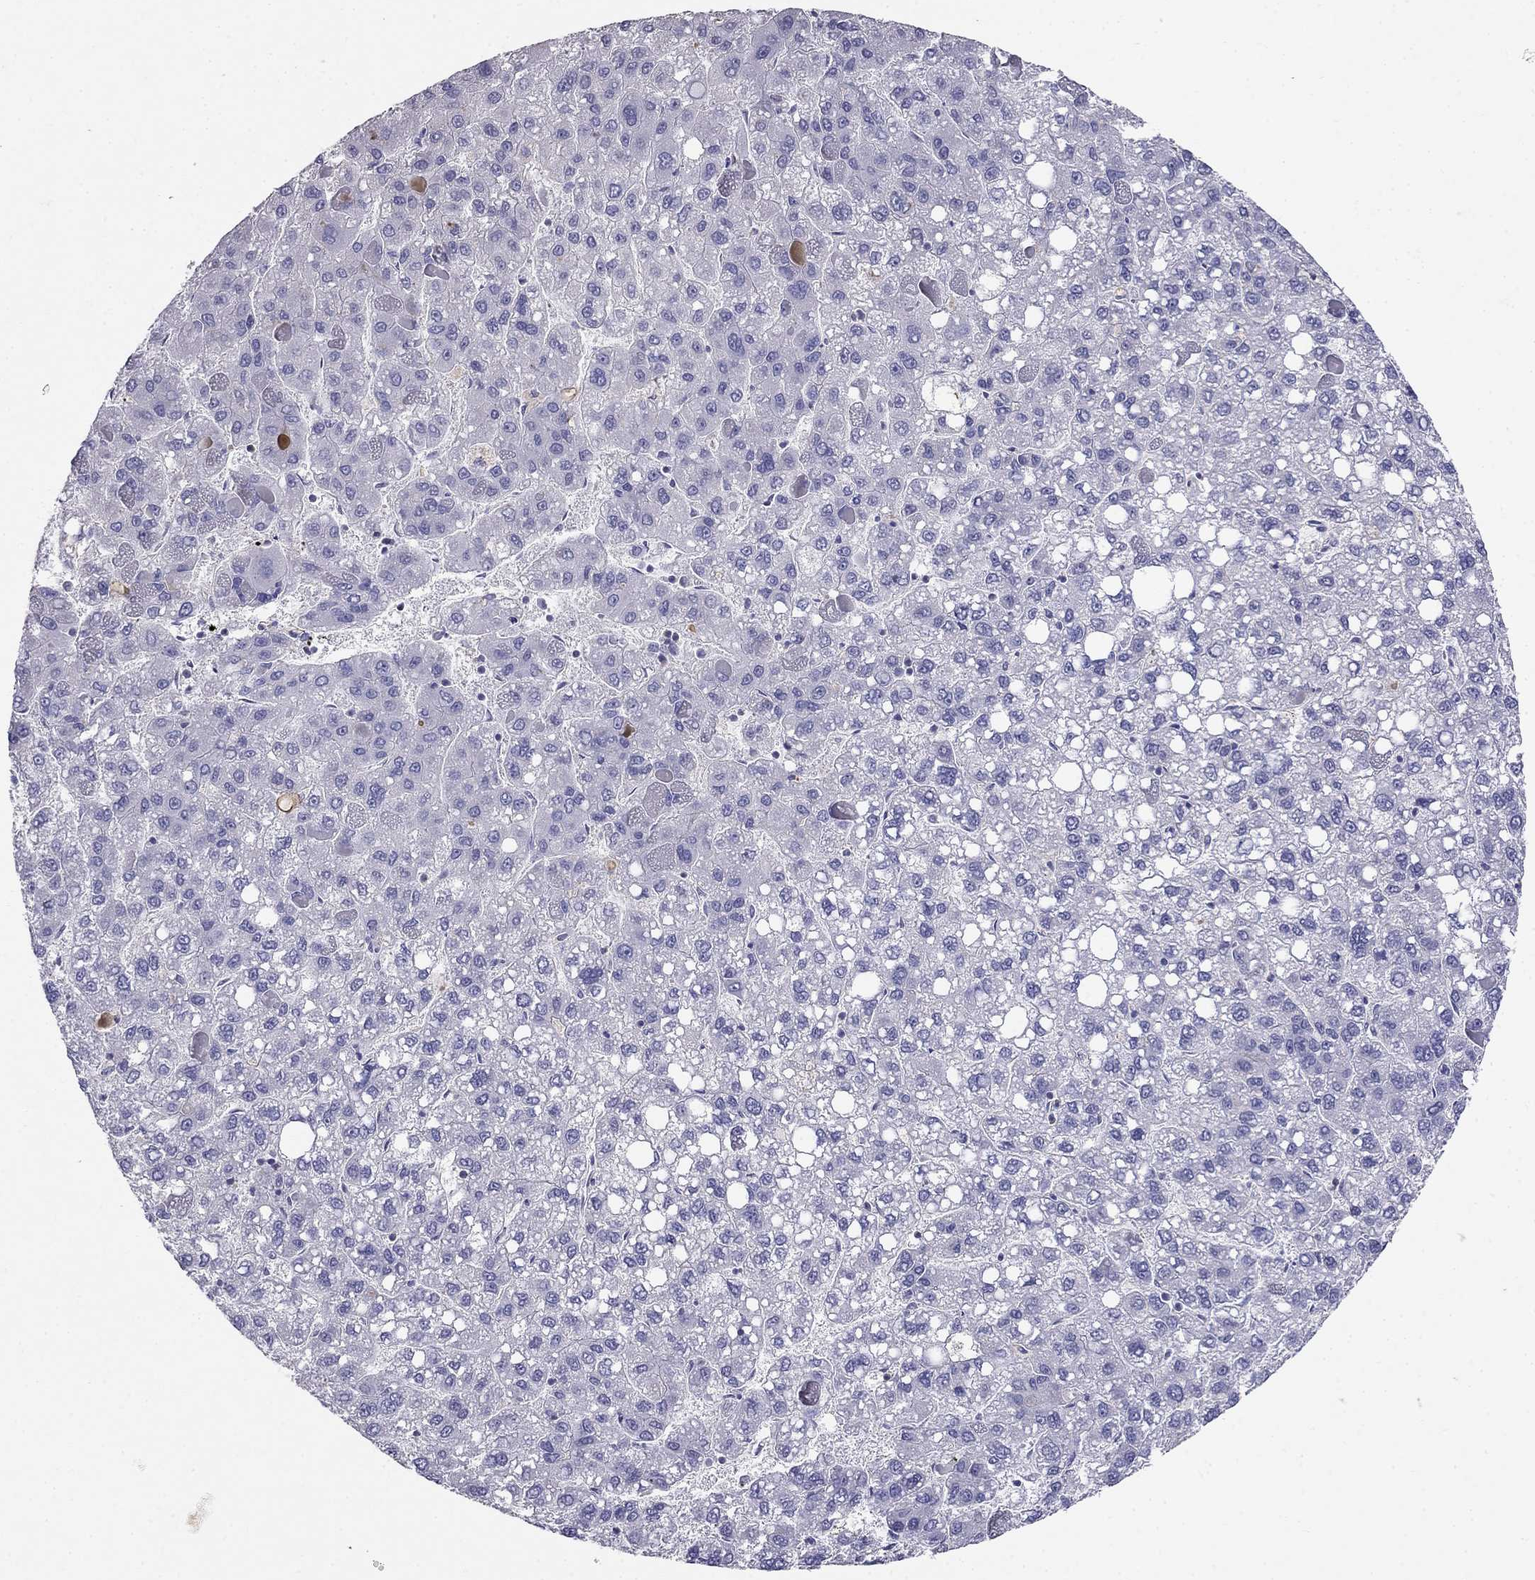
{"staining": {"intensity": "negative", "quantity": "none", "location": "none"}, "tissue": "liver cancer", "cell_type": "Tumor cells", "image_type": "cancer", "snomed": [{"axis": "morphology", "description": "Carcinoma, Hepatocellular, NOS"}, {"axis": "topography", "description": "Liver"}], "caption": "The IHC micrograph has no significant positivity in tumor cells of hepatocellular carcinoma (liver) tissue.", "gene": "LY6H", "patient": {"sex": "female", "age": 82}}